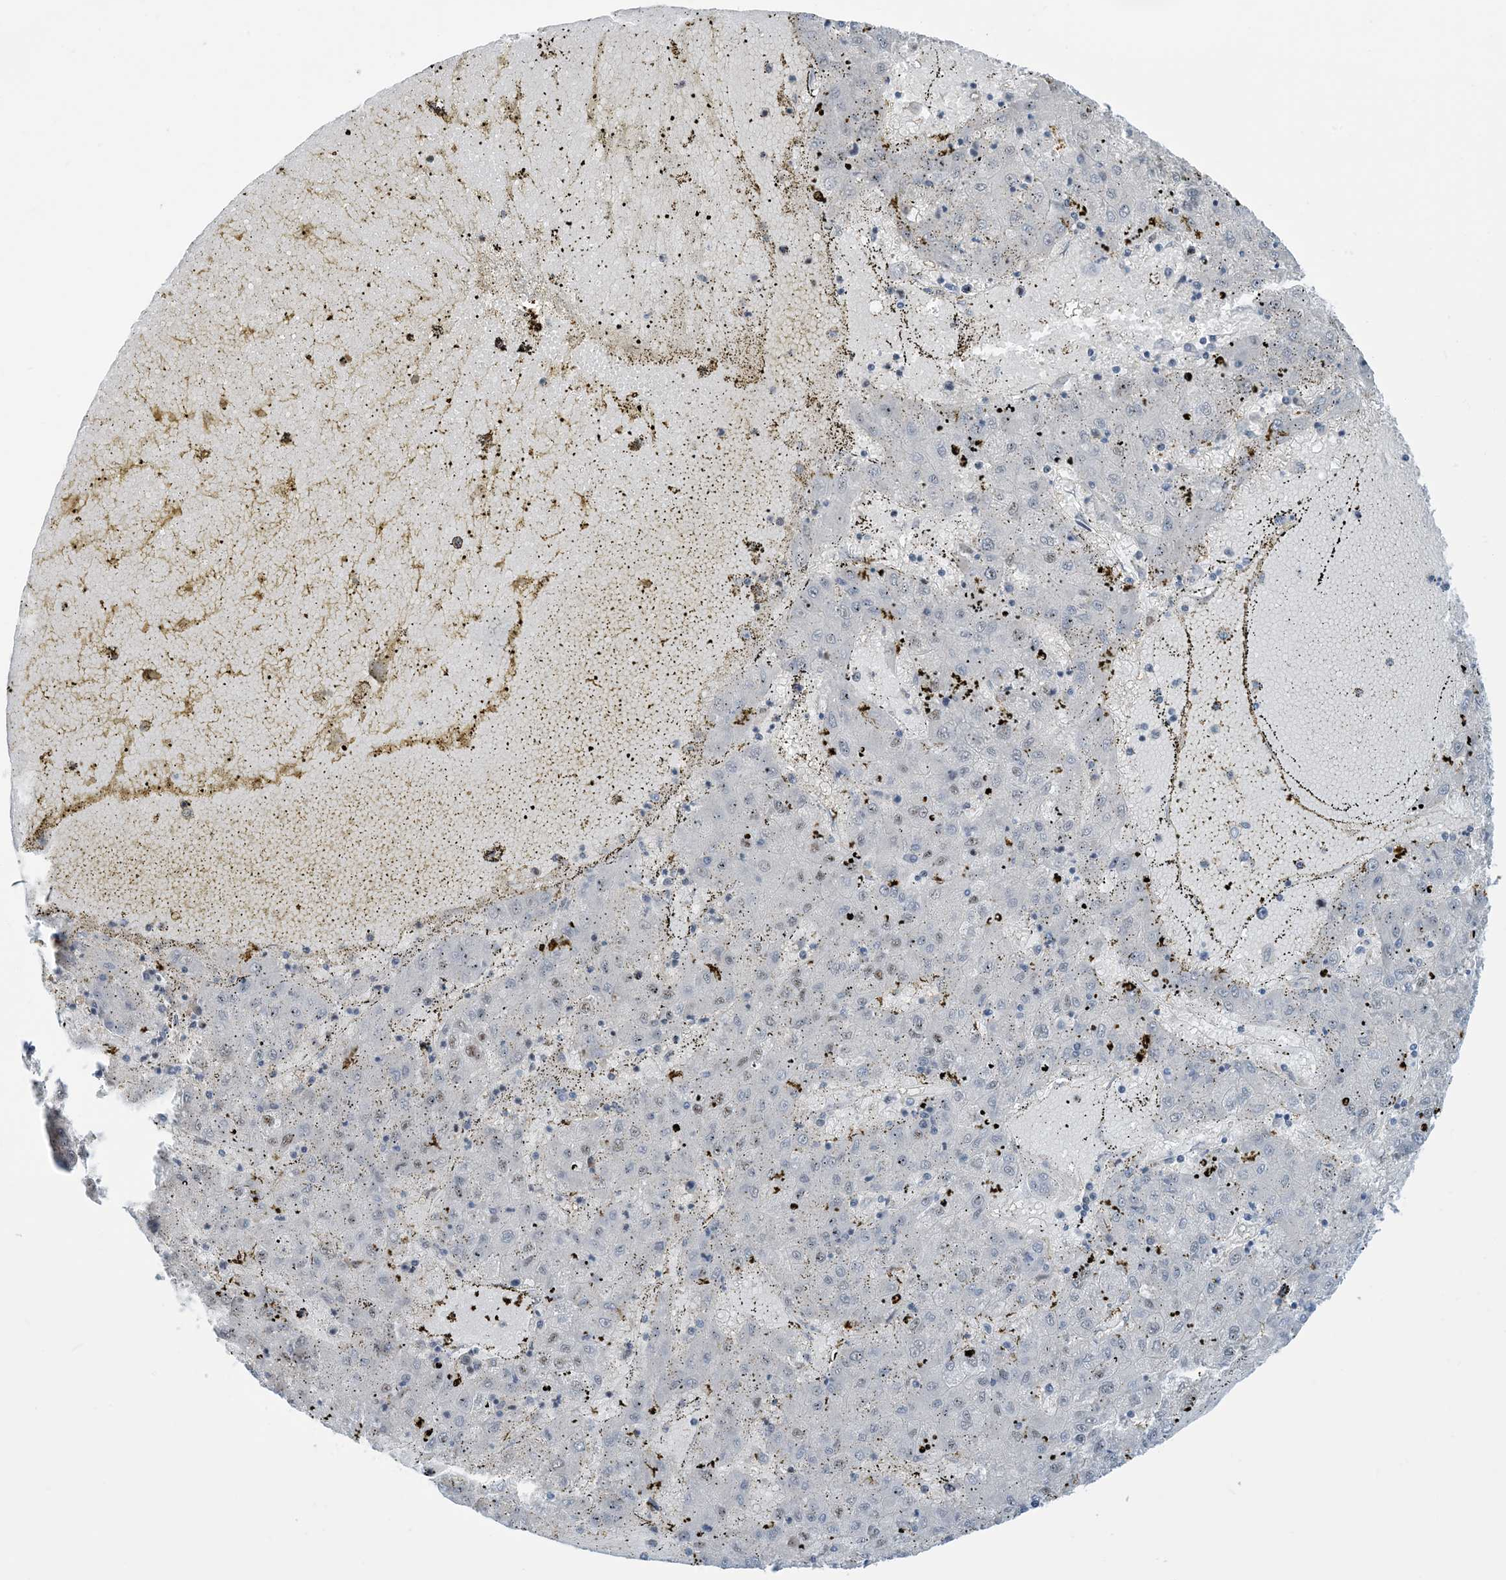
{"staining": {"intensity": "negative", "quantity": "none", "location": "none"}, "tissue": "liver cancer", "cell_type": "Tumor cells", "image_type": "cancer", "snomed": [{"axis": "morphology", "description": "Carcinoma, Hepatocellular, NOS"}, {"axis": "topography", "description": "Liver"}], "caption": "Image shows no protein expression in tumor cells of hepatocellular carcinoma (liver) tissue.", "gene": "HEMK1", "patient": {"sex": "male", "age": 72}}